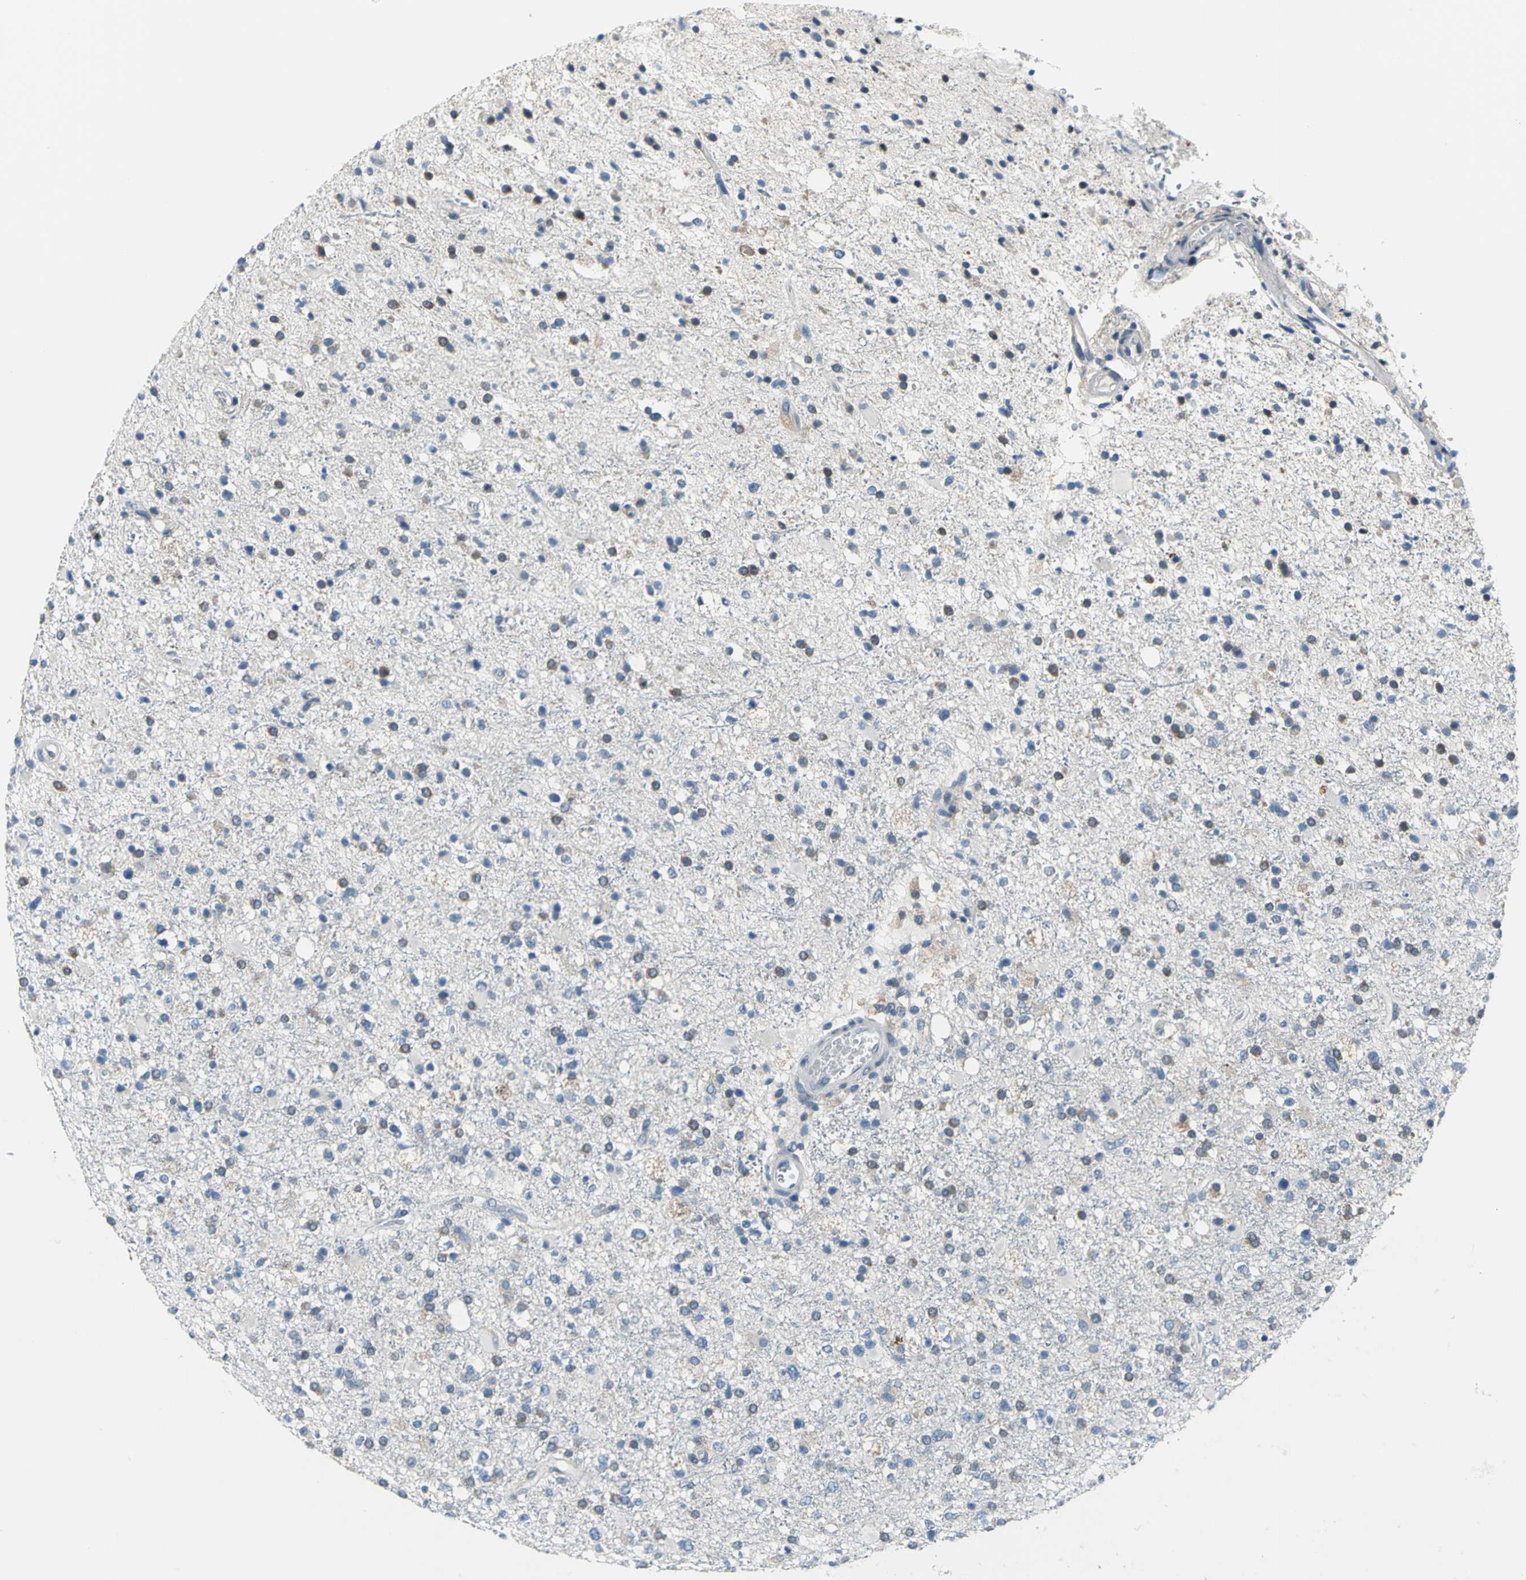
{"staining": {"intensity": "moderate", "quantity": "<25%", "location": "cytoplasmic/membranous"}, "tissue": "glioma", "cell_type": "Tumor cells", "image_type": "cancer", "snomed": [{"axis": "morphology", "description": "Glioma, malignant, High grade"}, {"axis": "topography", "description": "Brain"}], "caption": "Human high-grade glioma (malignant) stained for a protein (brown) reveals moderate cytoplasmic/membranous positive positivity in approximately <25% of tumor cells.", "gene": "ZNF415", "patient": {"sex": "male", "age": 33}}